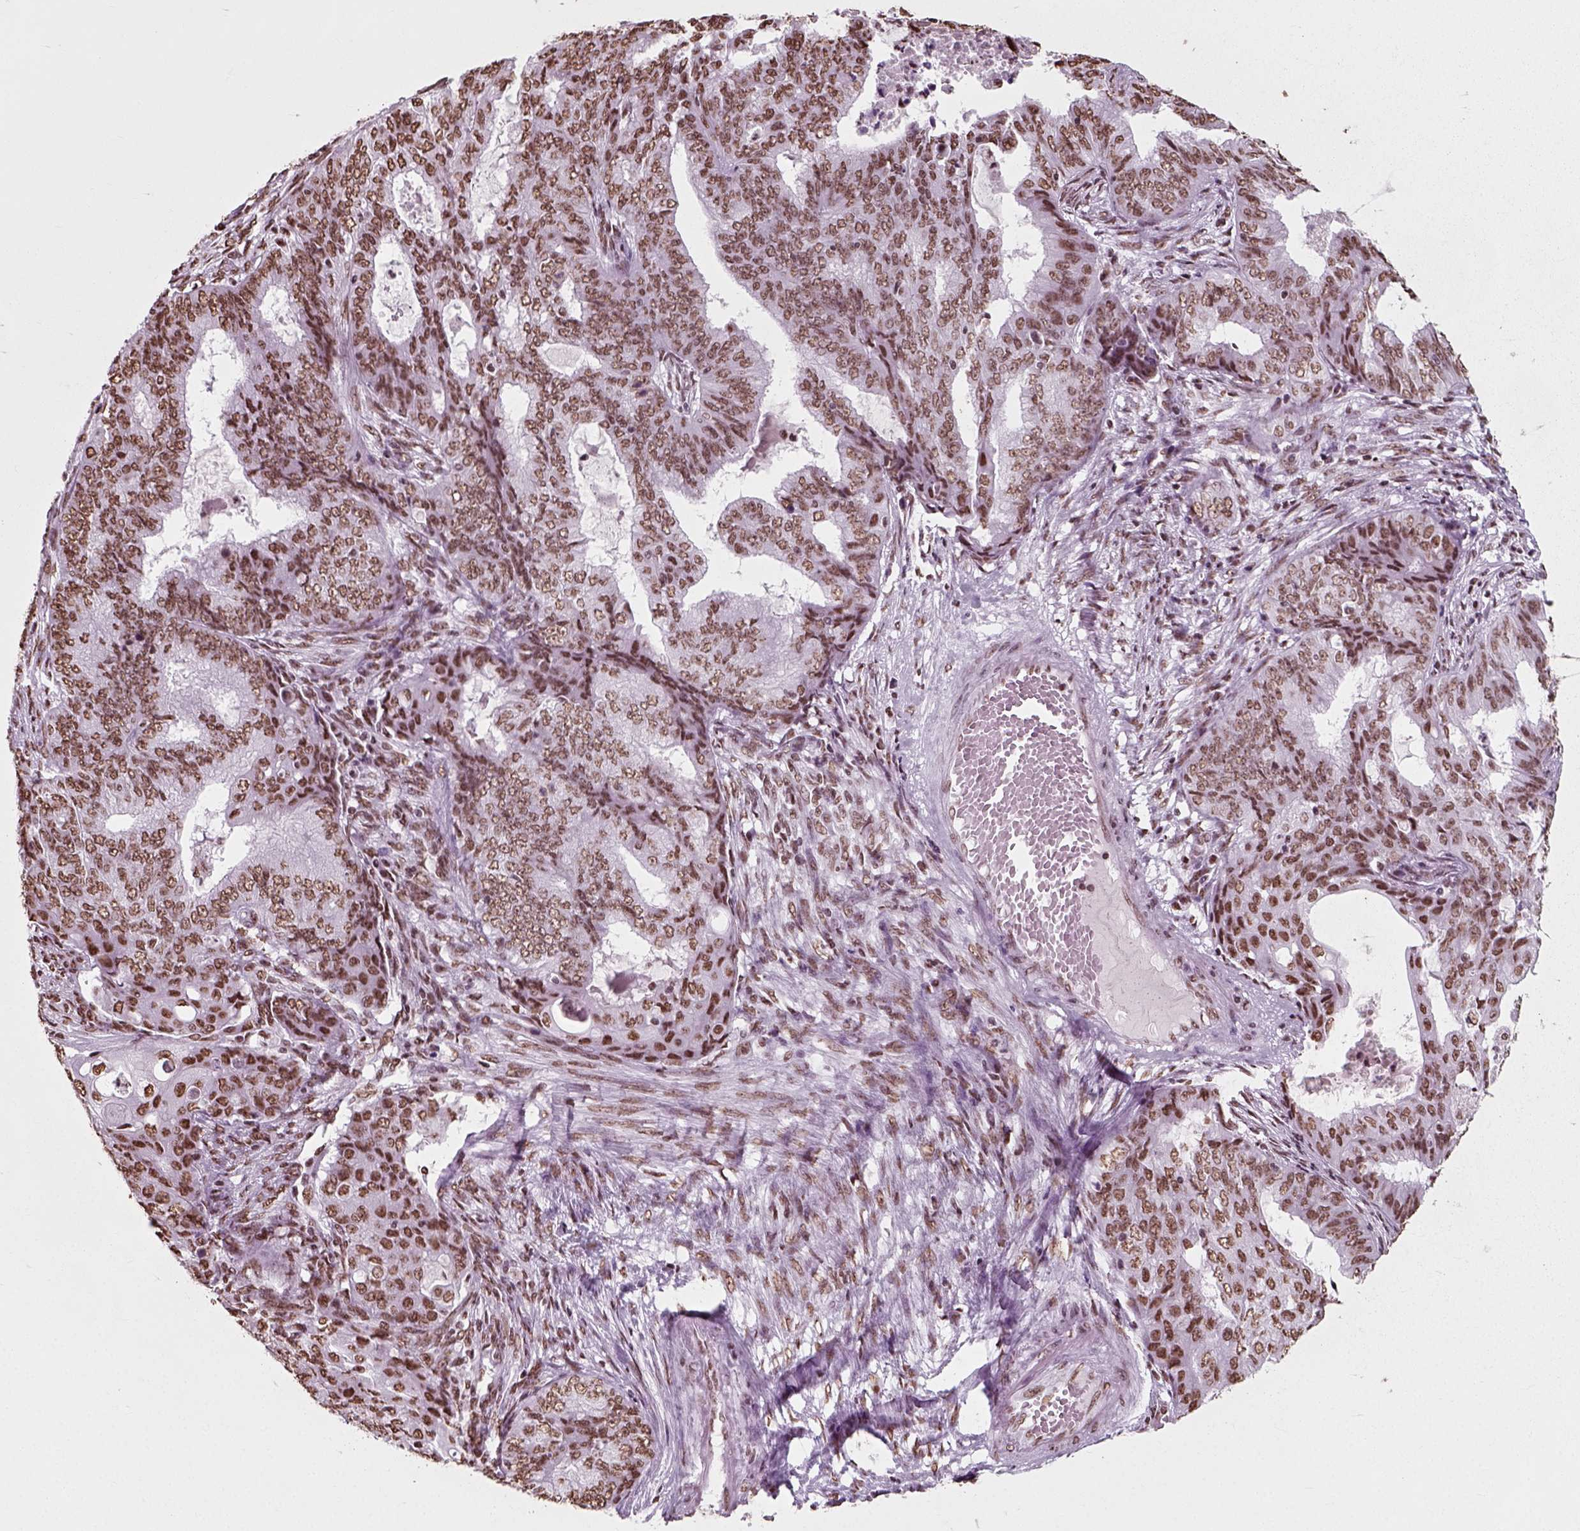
{"staining": {"intensity": "moderate", "quantity": ">75%", "location": "nuclear"}, "tissue": "endometrial cancer", "cell_type": "Tumor cells", "image_type": "cancer", "snomed": [{"axis": "morphology", "description": "Adenocarcinoma, NOS"}, {"axis": "topography", "description": "Endometrium"}], "caption": "Immunohistochemistry micrograph of neoplastic tissue: human endometrial cancer (adenocarcinoma) stained using IHC demonstrates medium levels of moderate protein expression localized specifically in the nuclear of tumor cells, appearing as a nuclear brown color.", "gene": "POLR1H", "patient": {"sex": "female", "age": 62}}